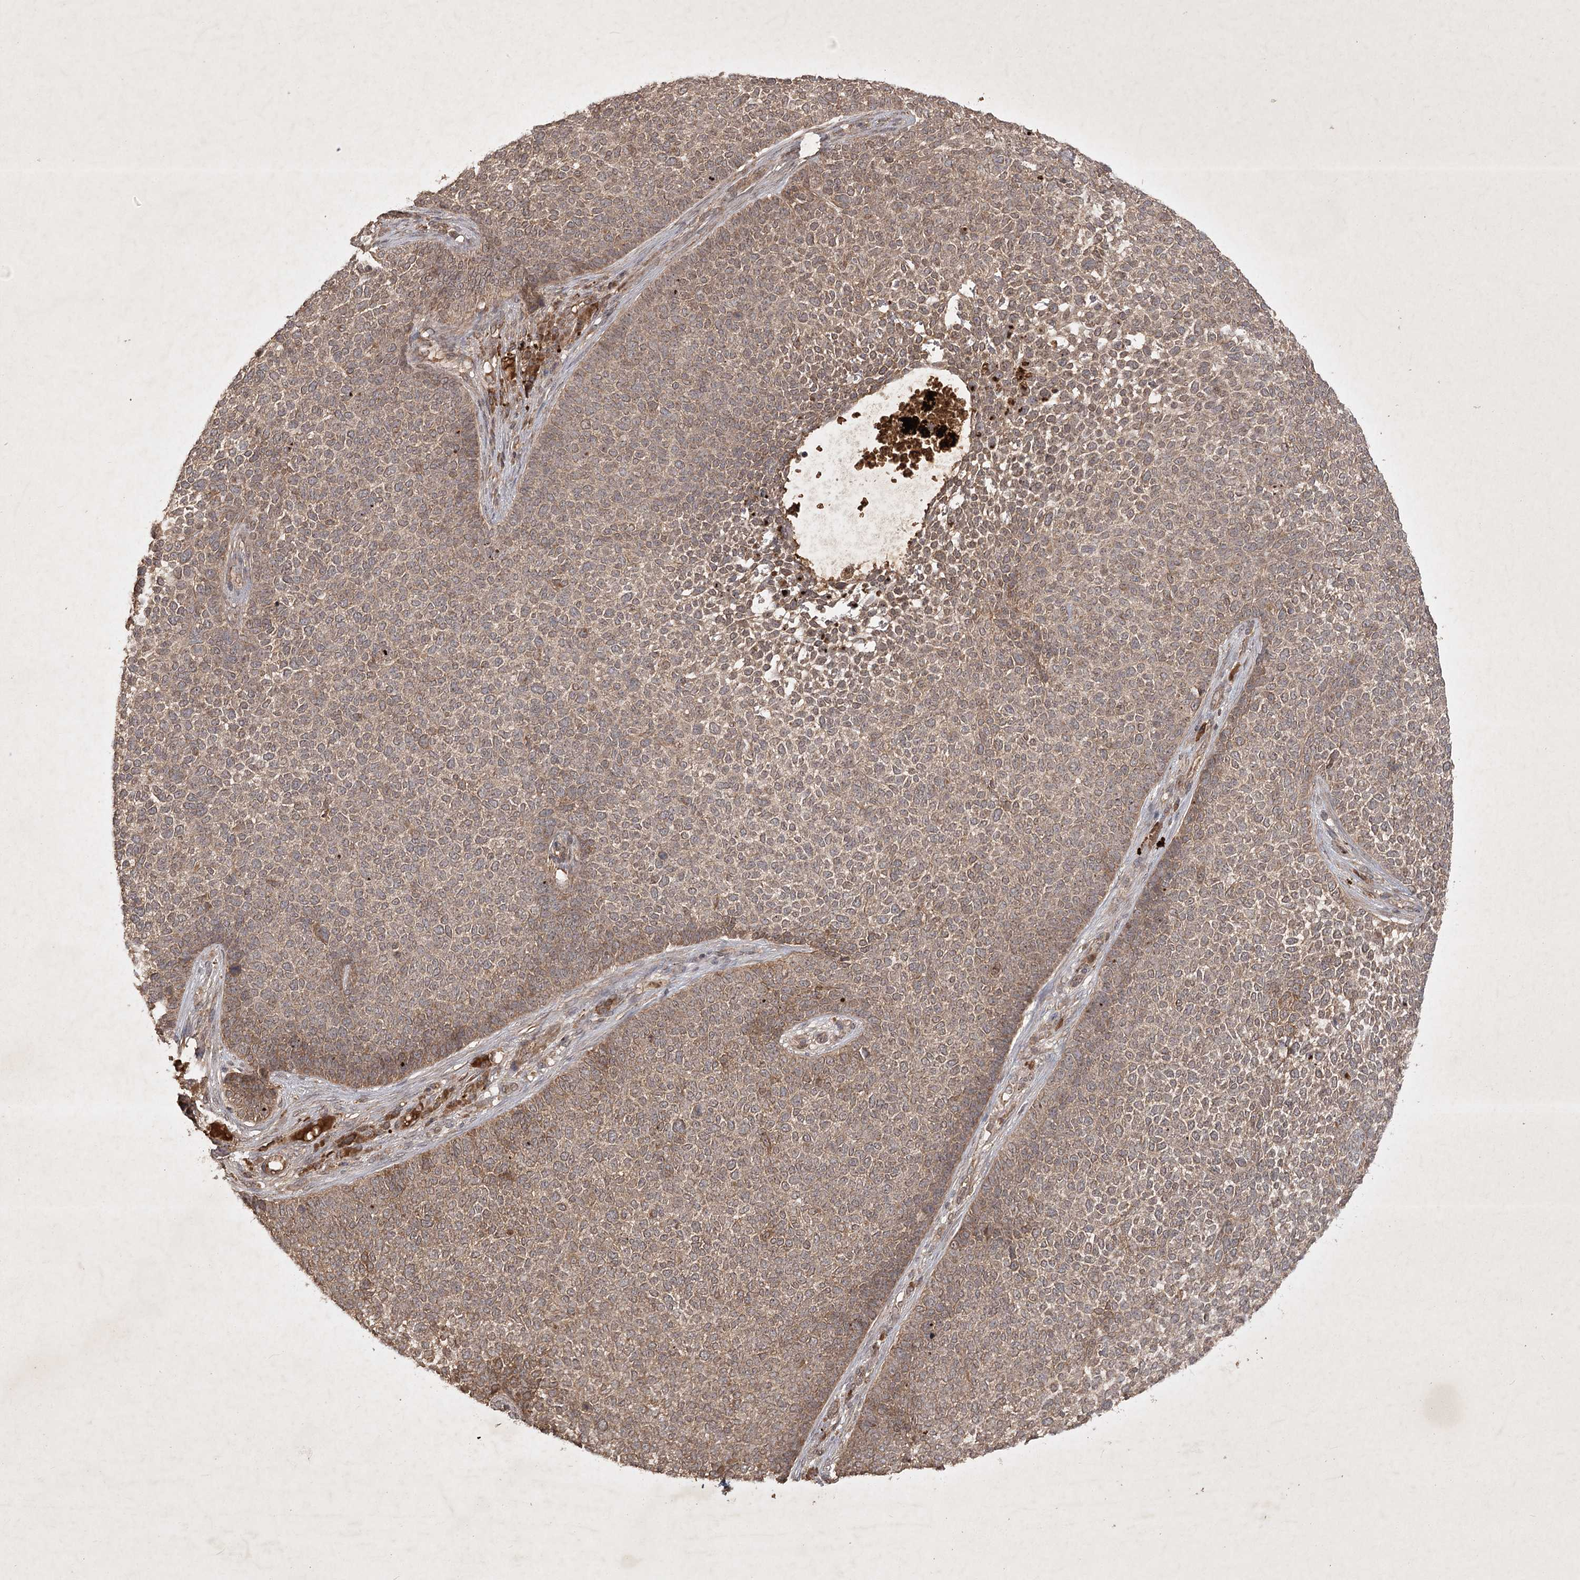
{"staining": {"intensity": "moderate", "quantity": ">75%", "location": "cytoplasmic/membranous"}, "tissue": "skin cancer", "cell_type": "Tumor cells", "image_type": "cancer", "snomed": [{"axis": "morphology", "description": "Basal cell carcinoma"}, {"axis": "topography", "description": "Skin"}], "caption": "High-power microscopy captured an immunohistochemistry (IHC) photomicrograph of skin cancer (basal cell carcinoma), revealing moderate cytoplasmic/membranous positivity in about >75% of tumor cells. The staining was performed using DAB, with brown indicating positive protein expression. Nuclei are stained blue with hematoxylin.", "gene": "ARL13A", "patient": {"sex": "female", "age": 84}}